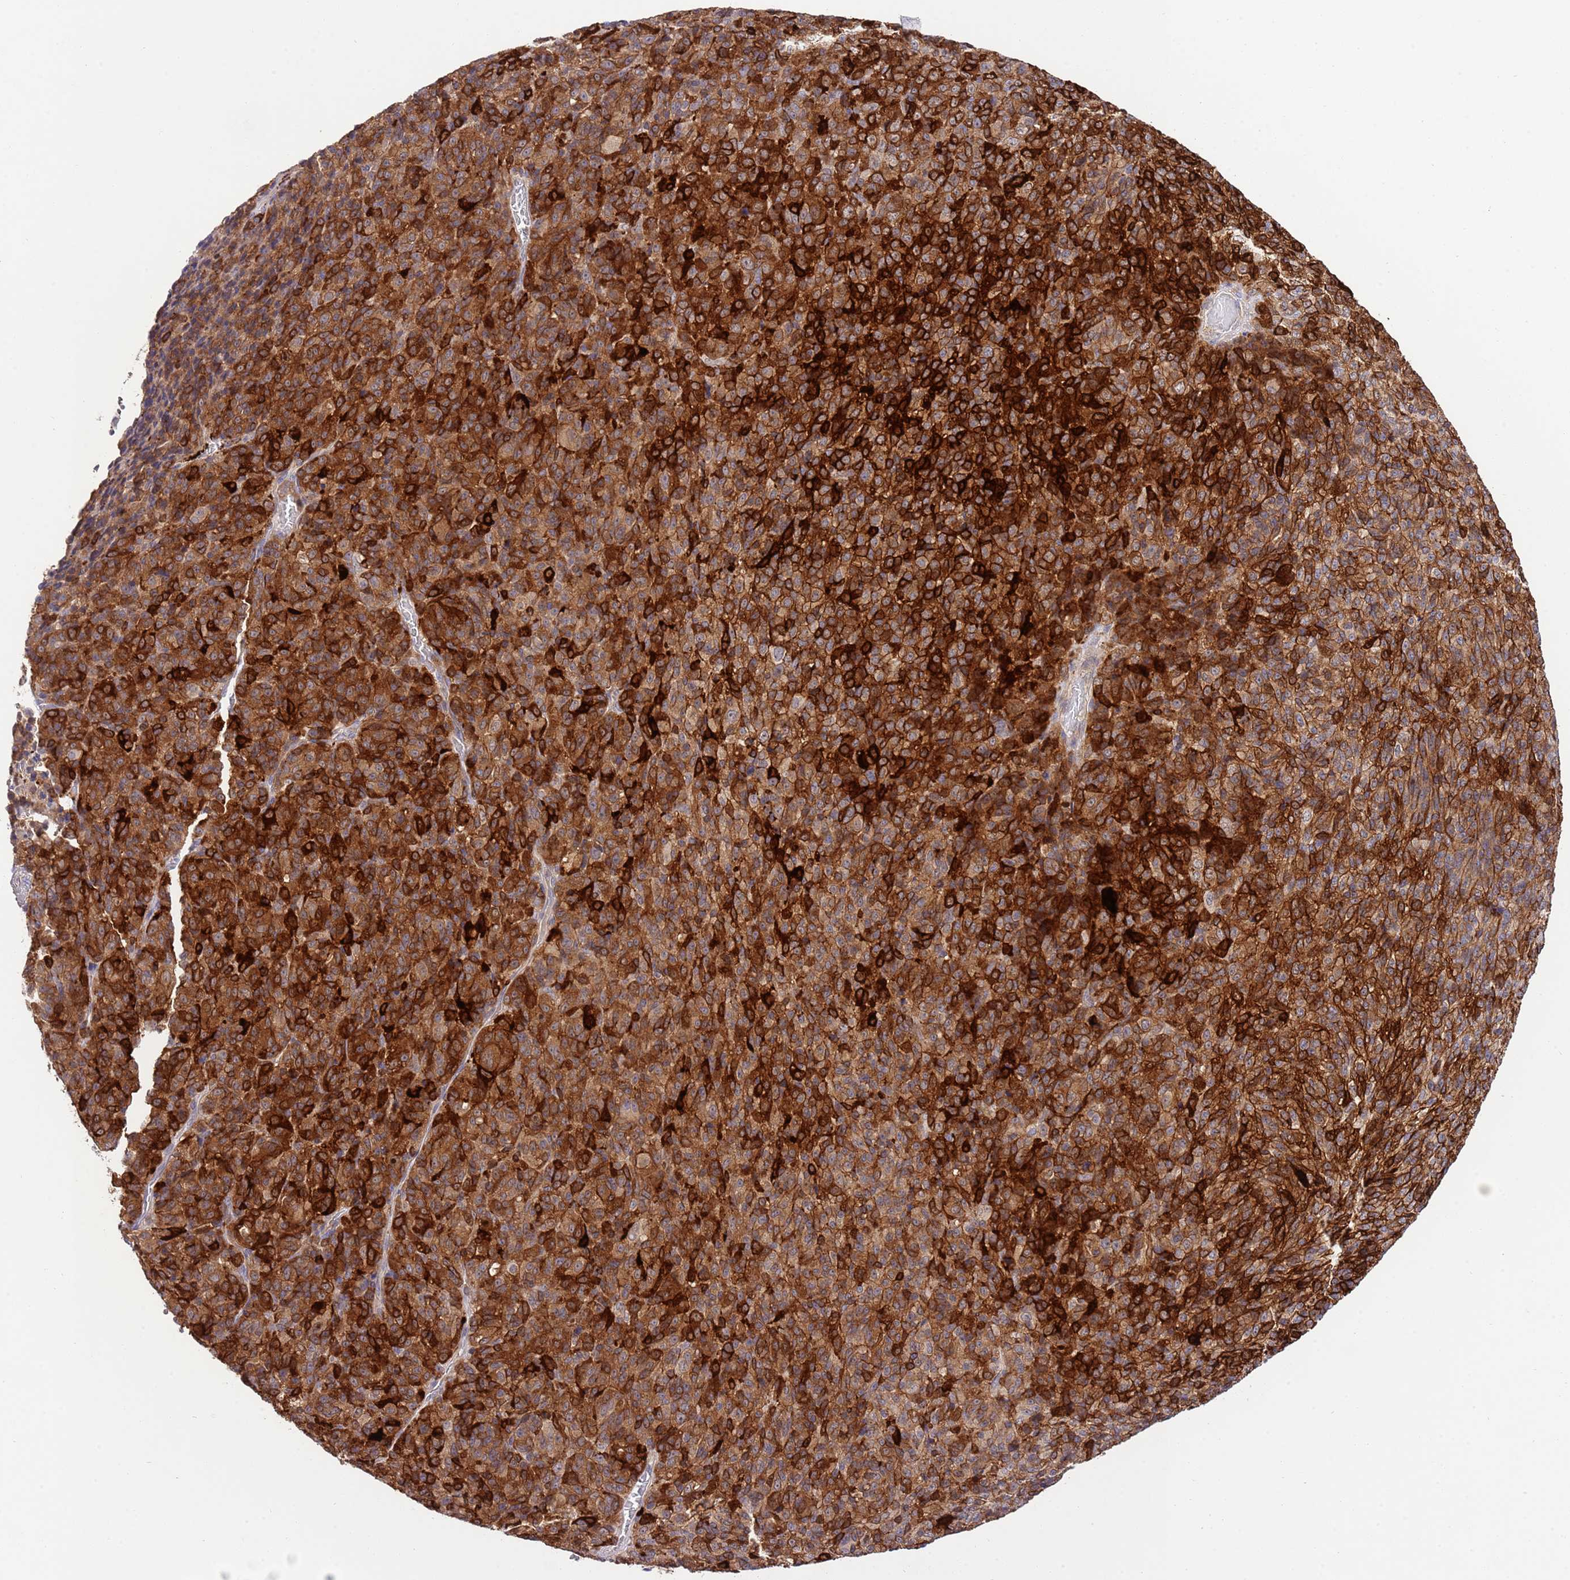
{"staining": {"intensity": "strong", "quantity": ">75%", "location": "cytoplasmic/membranous"}, "tissue": "melanoma", "cell_type": "Tumor cells", "image_type": "cancer", "snomed": [{"axis": "morphology", "description": "Malignant melanoma, Metastatic site"}, {"axis": "topography", "description": "Brain"}], "caption": "Human malignant melanoma (metastatic site) stained with a brown dye displays strong cytoplasmic/membranous positive staining in approximately >75% of tumor cells.", "gene": "EFHD1", "patient": {"sex": "female", "age": 56}}